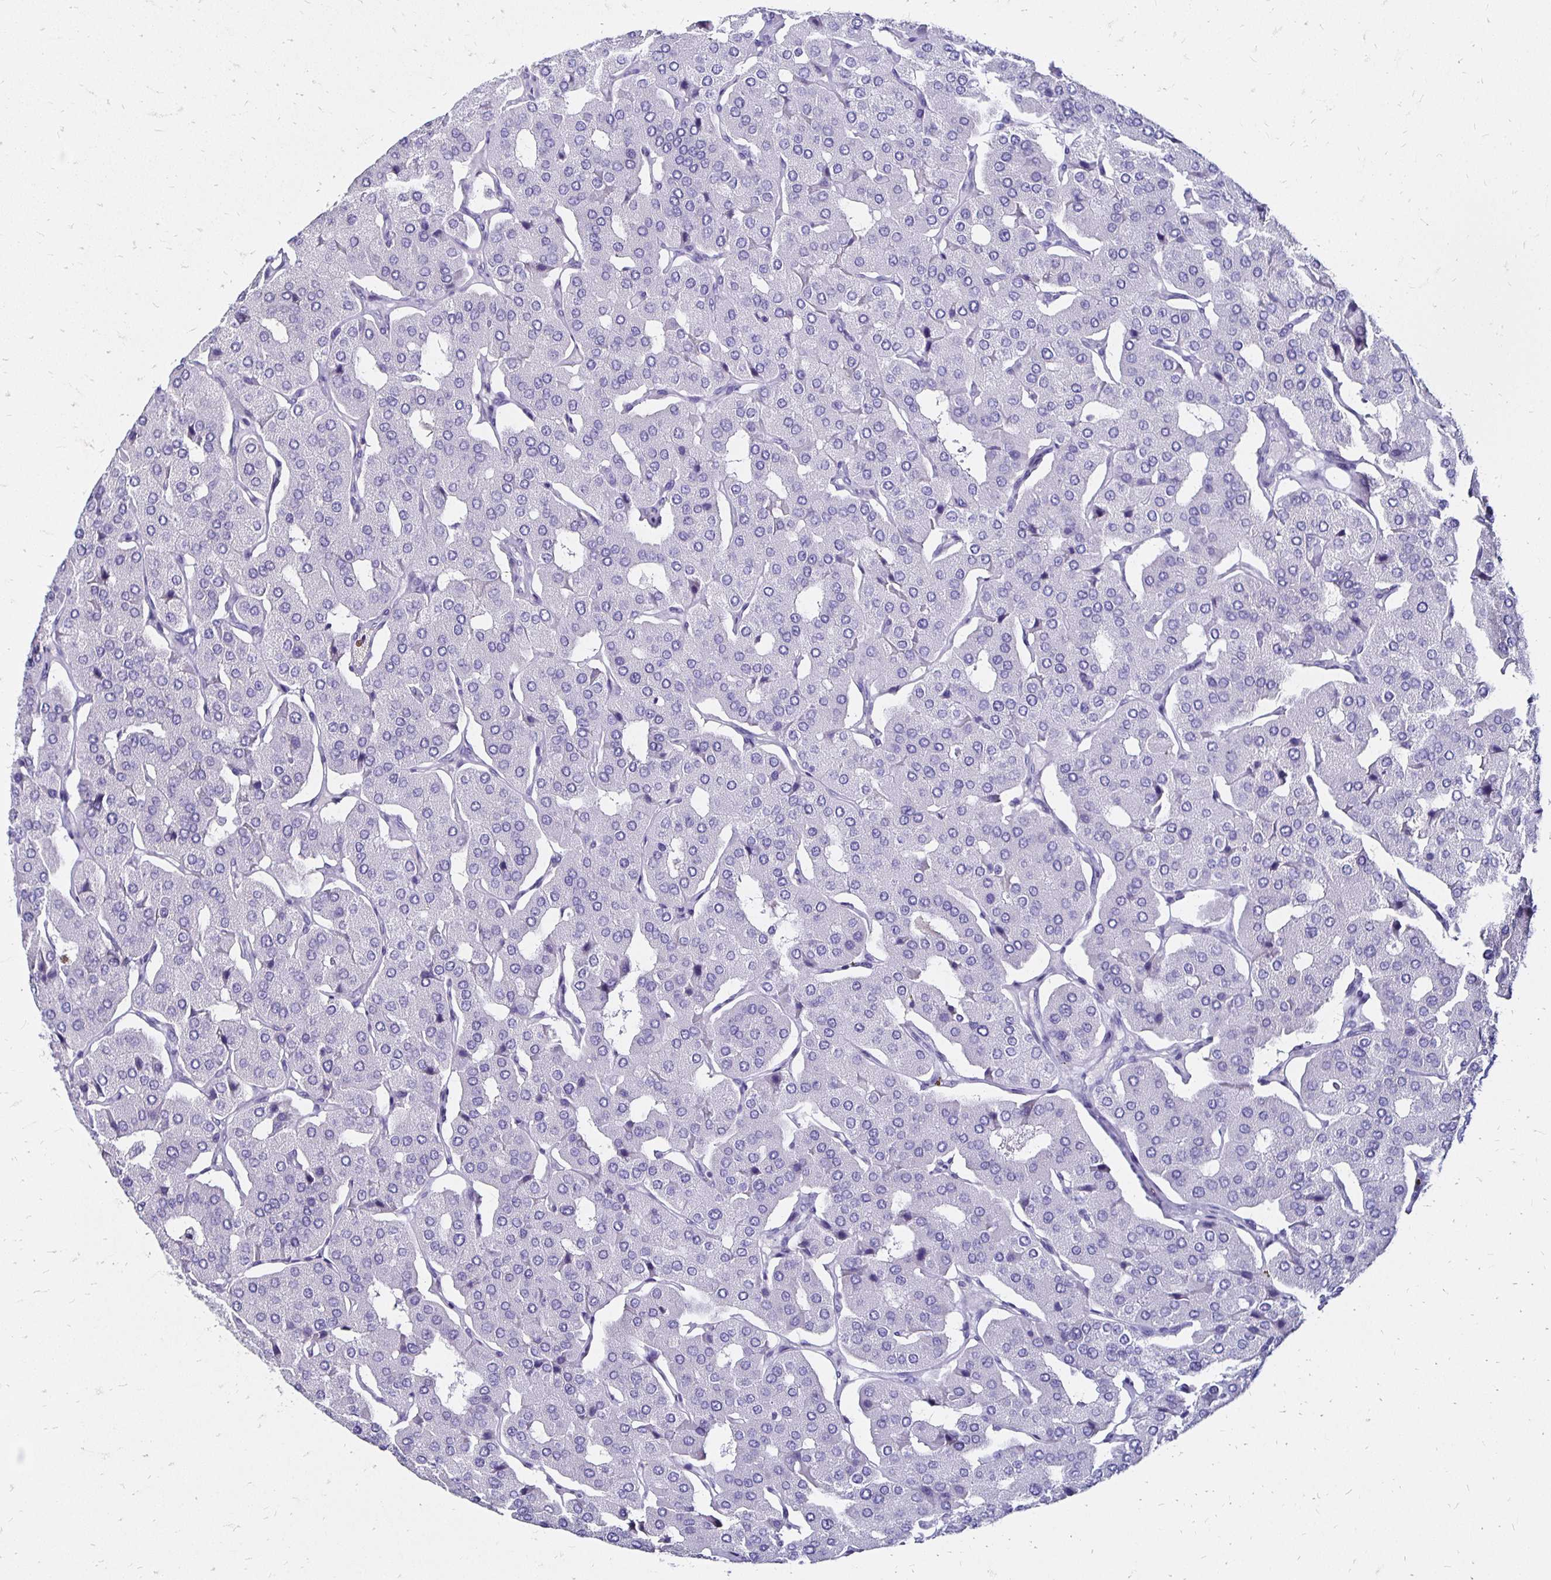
{"staining": {"intensity": "negative", "quantity": "none", "location": "none"}, "tissue": "parathyroid gland", "cell_type": "Glandular cells", "image_type": "normal", "snomed": [{"axis": "morphology", "description": "Normal tissue, NOS"}, {"axis": "morphology", "description": "Adenoma, NOS"}, {"axis": "topography", "description": "Parathyroid gland"}], "caption": "A histopathology image of parathyroid gland stained for a protein demonstrates no brown staining in glandular cells. (Stains: DAB (3,3'-diaminobenzidine) IHC with hematoxylin counter stain, Microscopy: brightfield microscopy at high magnification).", "gene": "KCNT1", "patient": {"sex": "female", "age": 86}}